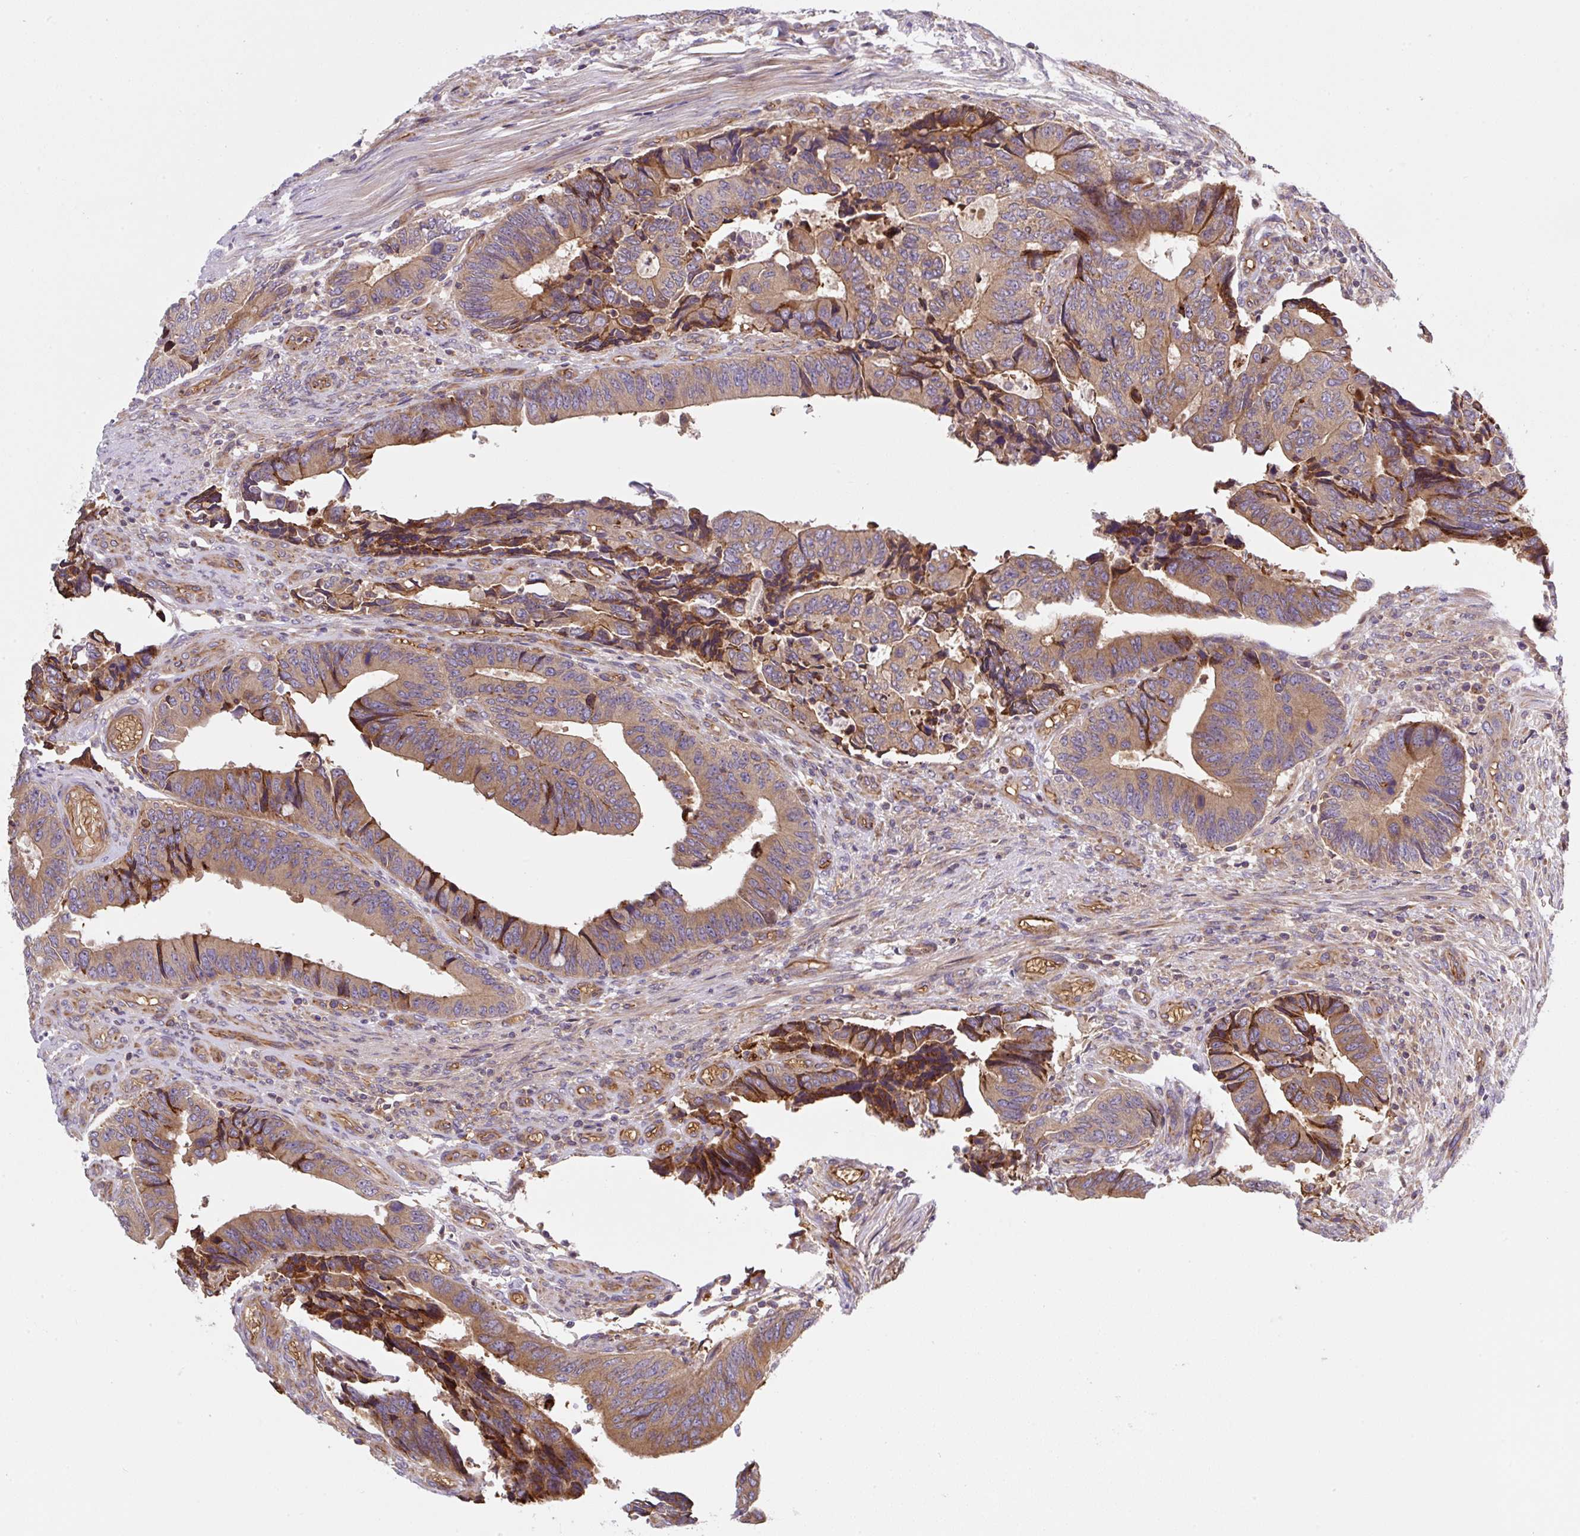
{"staining": {"intensity": "moderate", "quantity": ">75%", "location": "cytoplasmic/membranous"}, "tissue": "colorectal cancer", "cell_type": "Tumor cells", "image_type": "cancer", "snomed": [{"axis": "morphology", "description": "Adenocarcinoma, NOS"}, {"axis": "topography", "description": "Colon"}], "caption": "A medium amount of moderate cytoplasmic/membranous expression is present in about >75% of tumor cells in colorectal cancer tissue. (brown staining indicates protein expression, while blue staining denotes nuclei).", "gene": "APOBEC3D", "patient": {"sex": "male", "age": 87}}